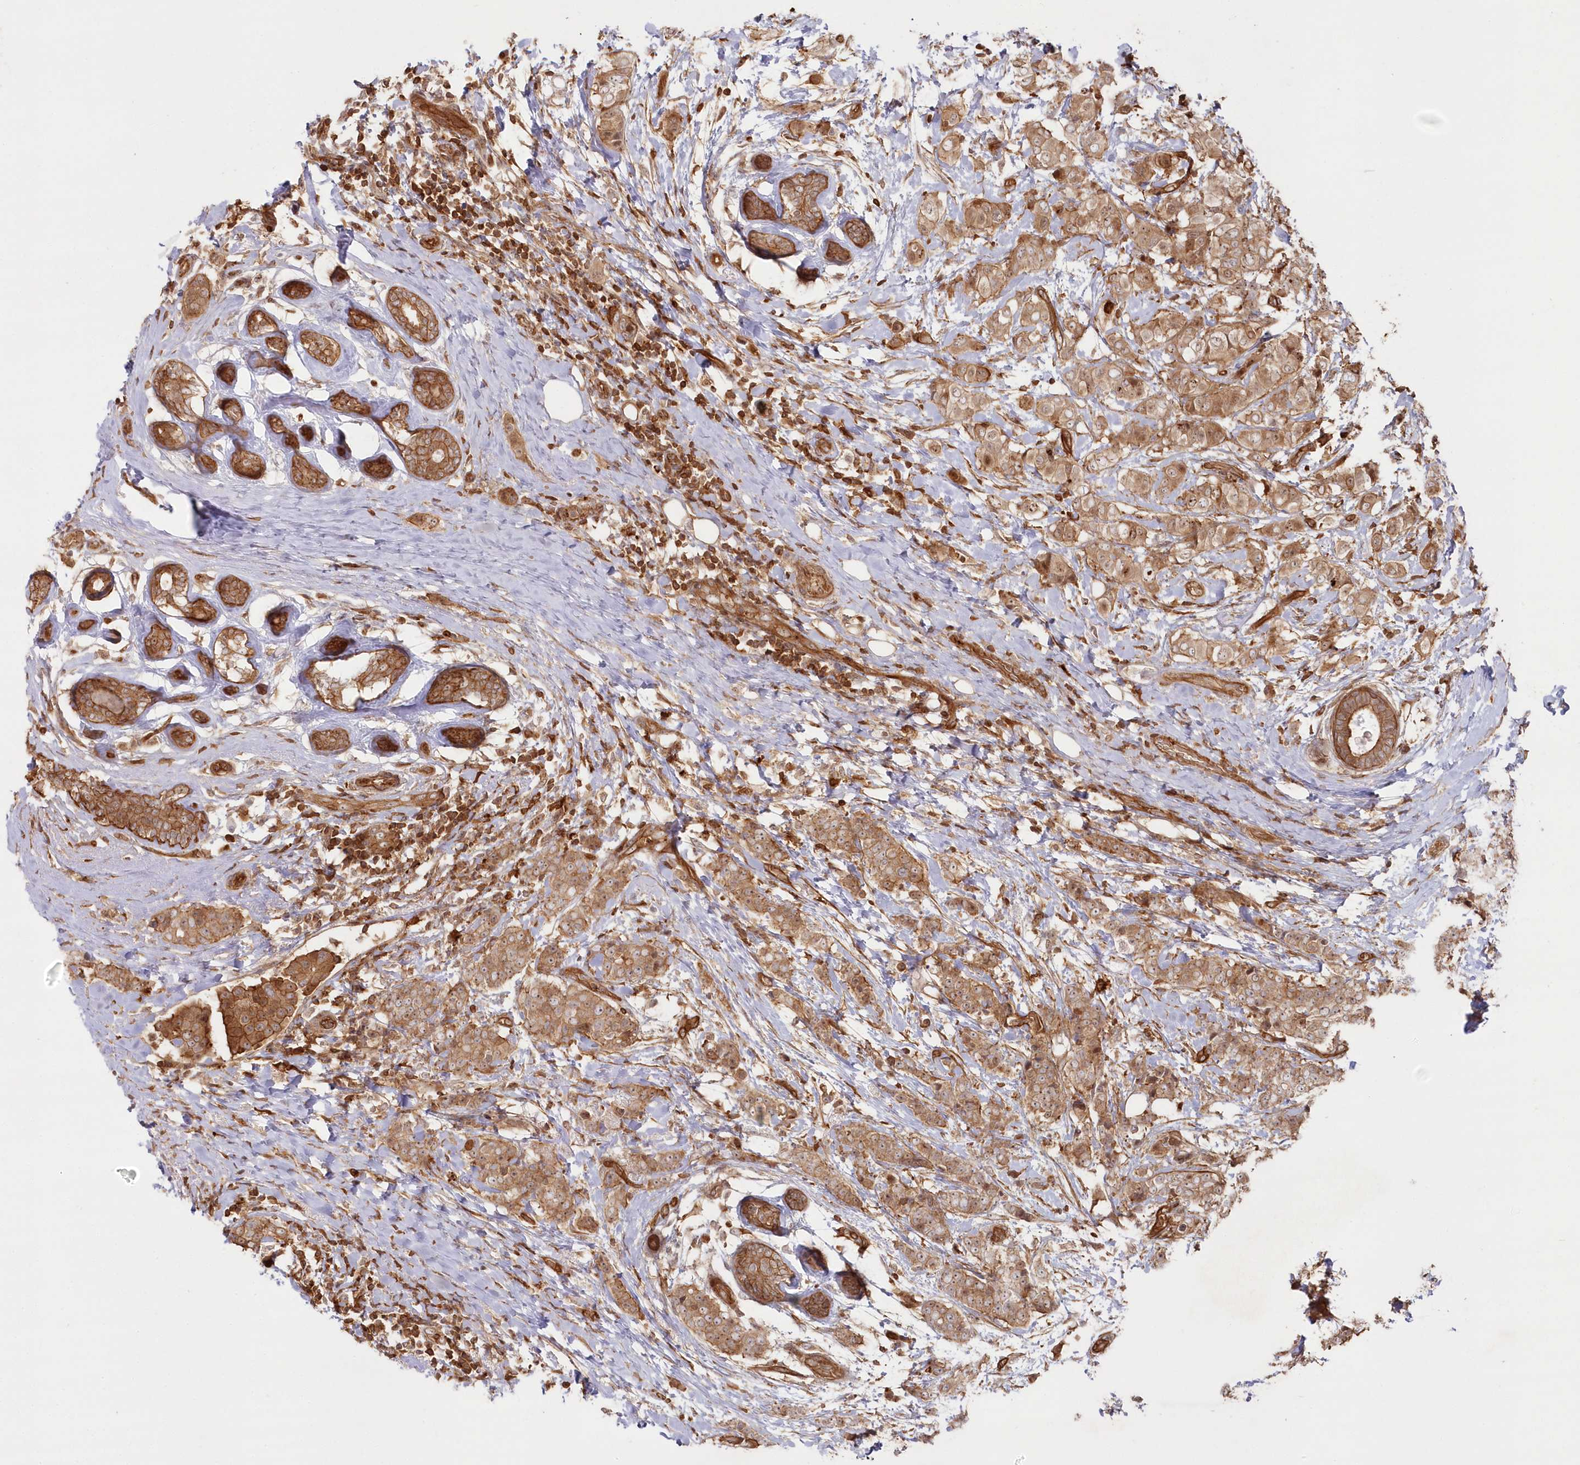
{"staining": {"intensity": "moderate", "quantity": ">75%", "location": "cytoplasmic/membranous"}, "tissue": "breast cancer", "cell_type": "Tumor cells", "image_type": "cancer", "snomed": [{"axis": "morphology", "description": "Lobular carcinoma"}, {"axis": "topography", "description": "Breast"}], "caption": "Tumor cells display medium levels of moderate cytoplasmic/membranous positivity in about >75% of cells in breast lobular carcinoma.", "gene": "RGCC", "patient": {"sex": "female", "age": 51}}